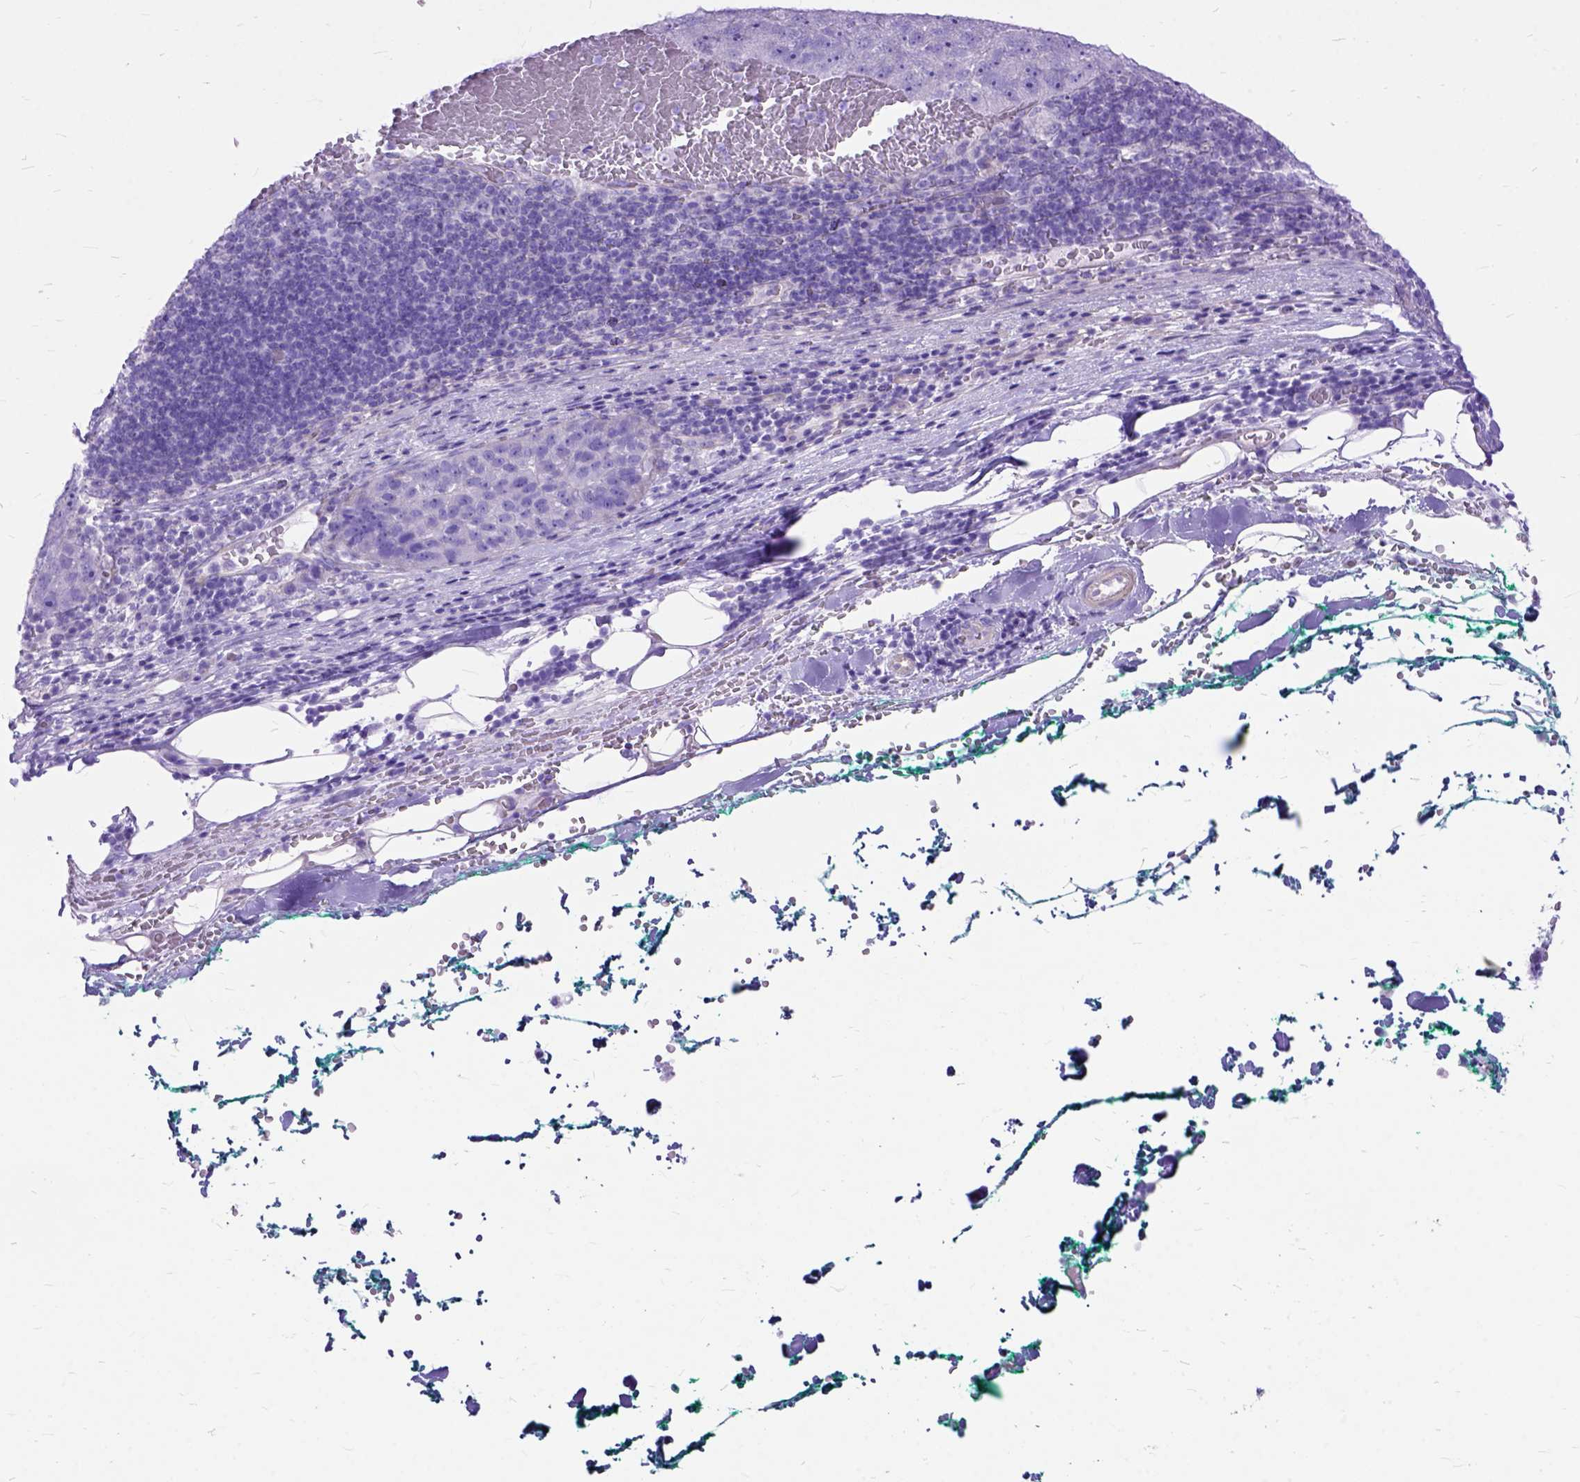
{"staining": {"intensity": "negative", "quantity": "none", "location": "none"}, "tissue": "pancreatic cancer", "cell_type": "Tumor cells", "image_type": "cancer", "snomed": [{"axis": "morphology", "description": "Adenocarcinoma, NOS"}, {"axis": "topography", "description": "Pancreas"}], "caption": "Immunohistochemistry (IHC) image of neoplastic tissue: pancreatic cancer (adenocarcinoma) stained with DAB demonstrates no significant protein expression in tumor cells. The staining was performed using DAB to visualize the protein expression in brown, while the nuclei were stained in blue with hematoxylin (Magnification: 20x).", "gene": "ARL9", "patient": {"sex": "female", "age": 61}}